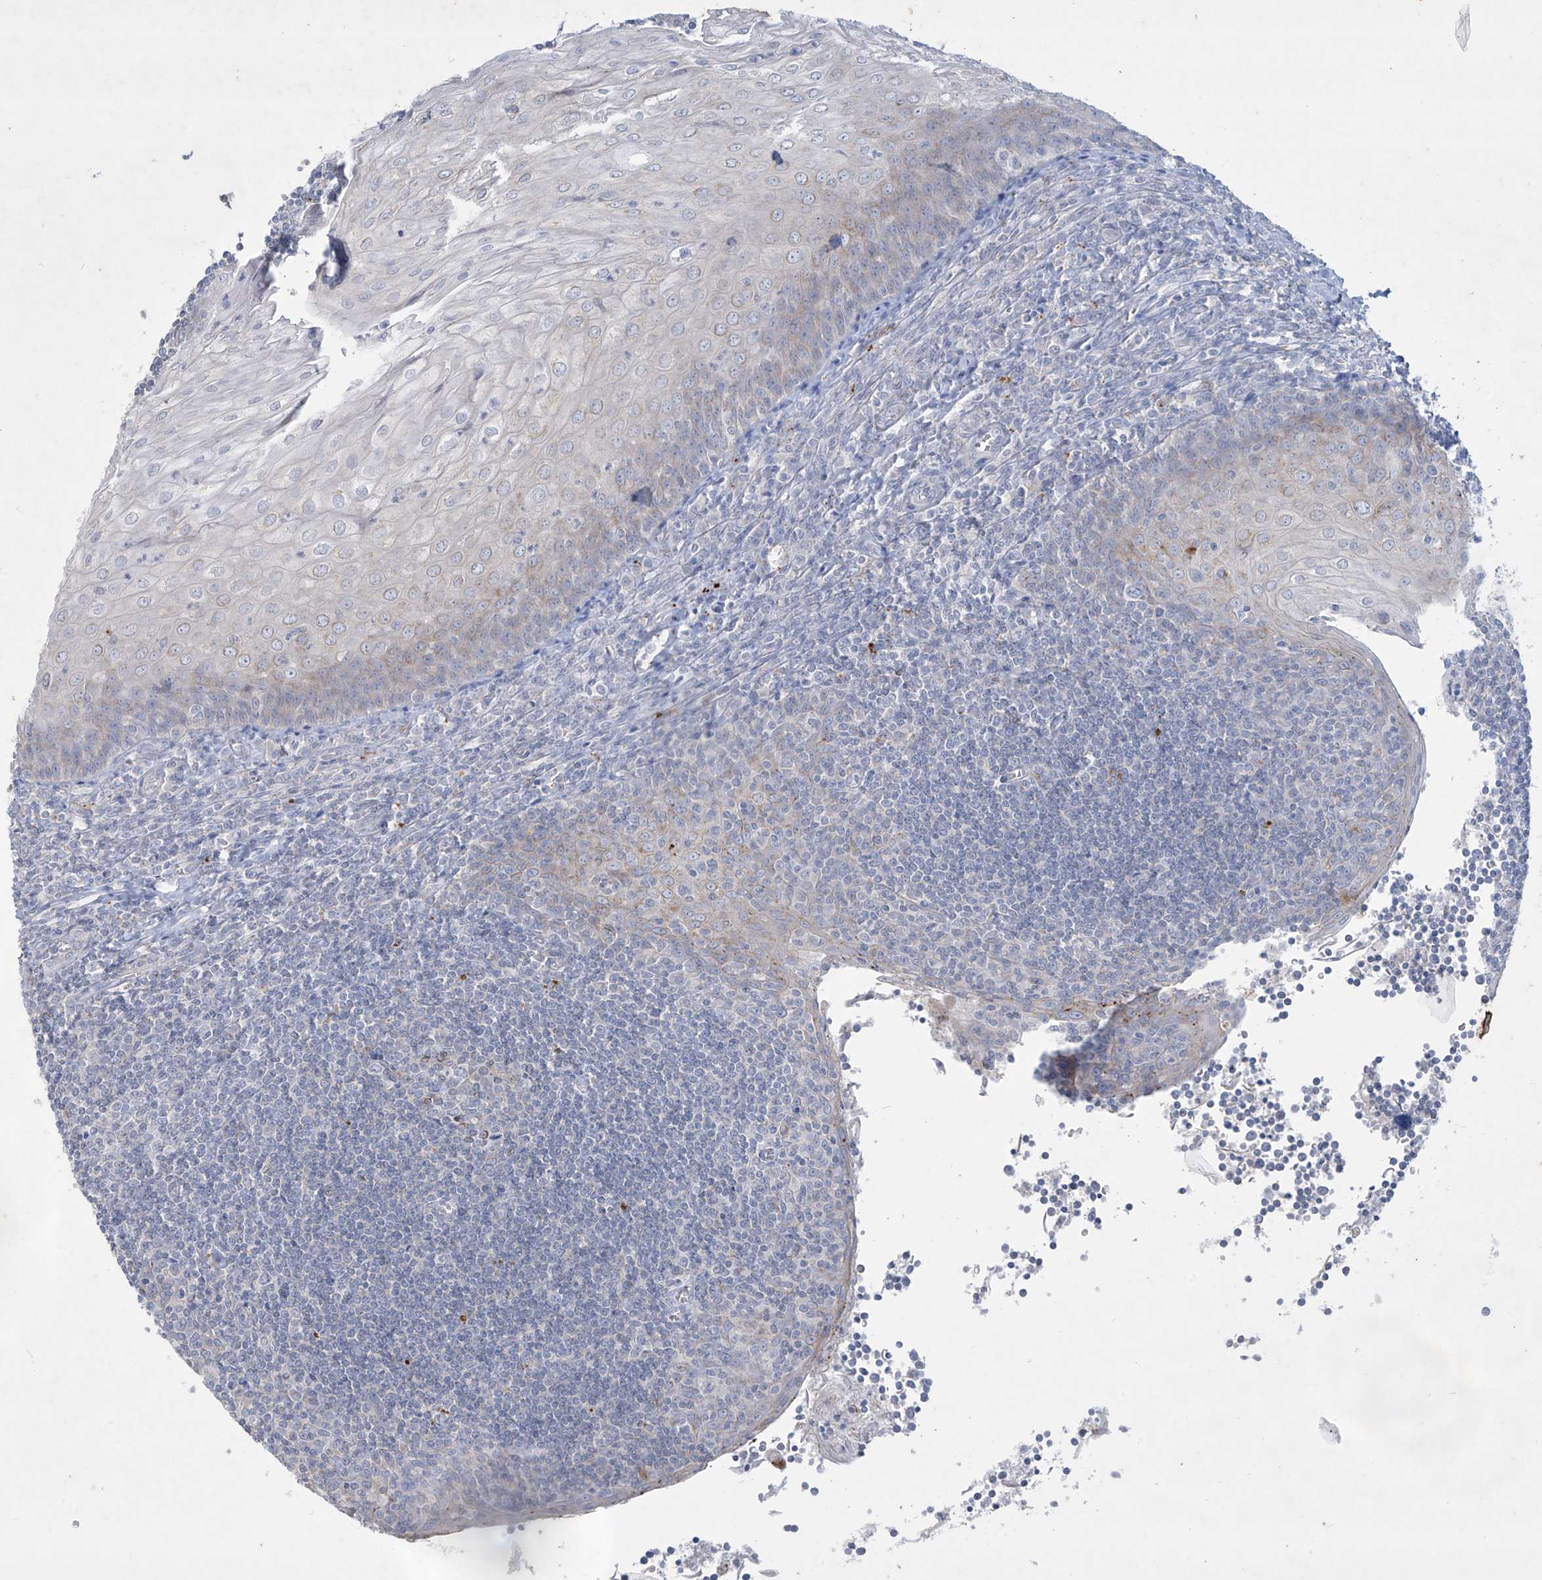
{"staining": {"intensity": "moderate", "quantity": "<25%", "location": "cytoplasmic/membranous"}, "tissue": "tonsil", "cell_type": "Germinal center cells", "image_type": "normal", "snomed": [{"axis": "morphology", "description": "Normal tissue, NOS"}, {"axis": "topography", "description": "Tonsil"}], "caption": "The image shows staining of benign tonsil, revealing moderate cytoplasmic/membranous protein staining (brown color) within germinal center cells.", "gene": "GPR137C", "patient": {"sex": "male", "age": 27}}